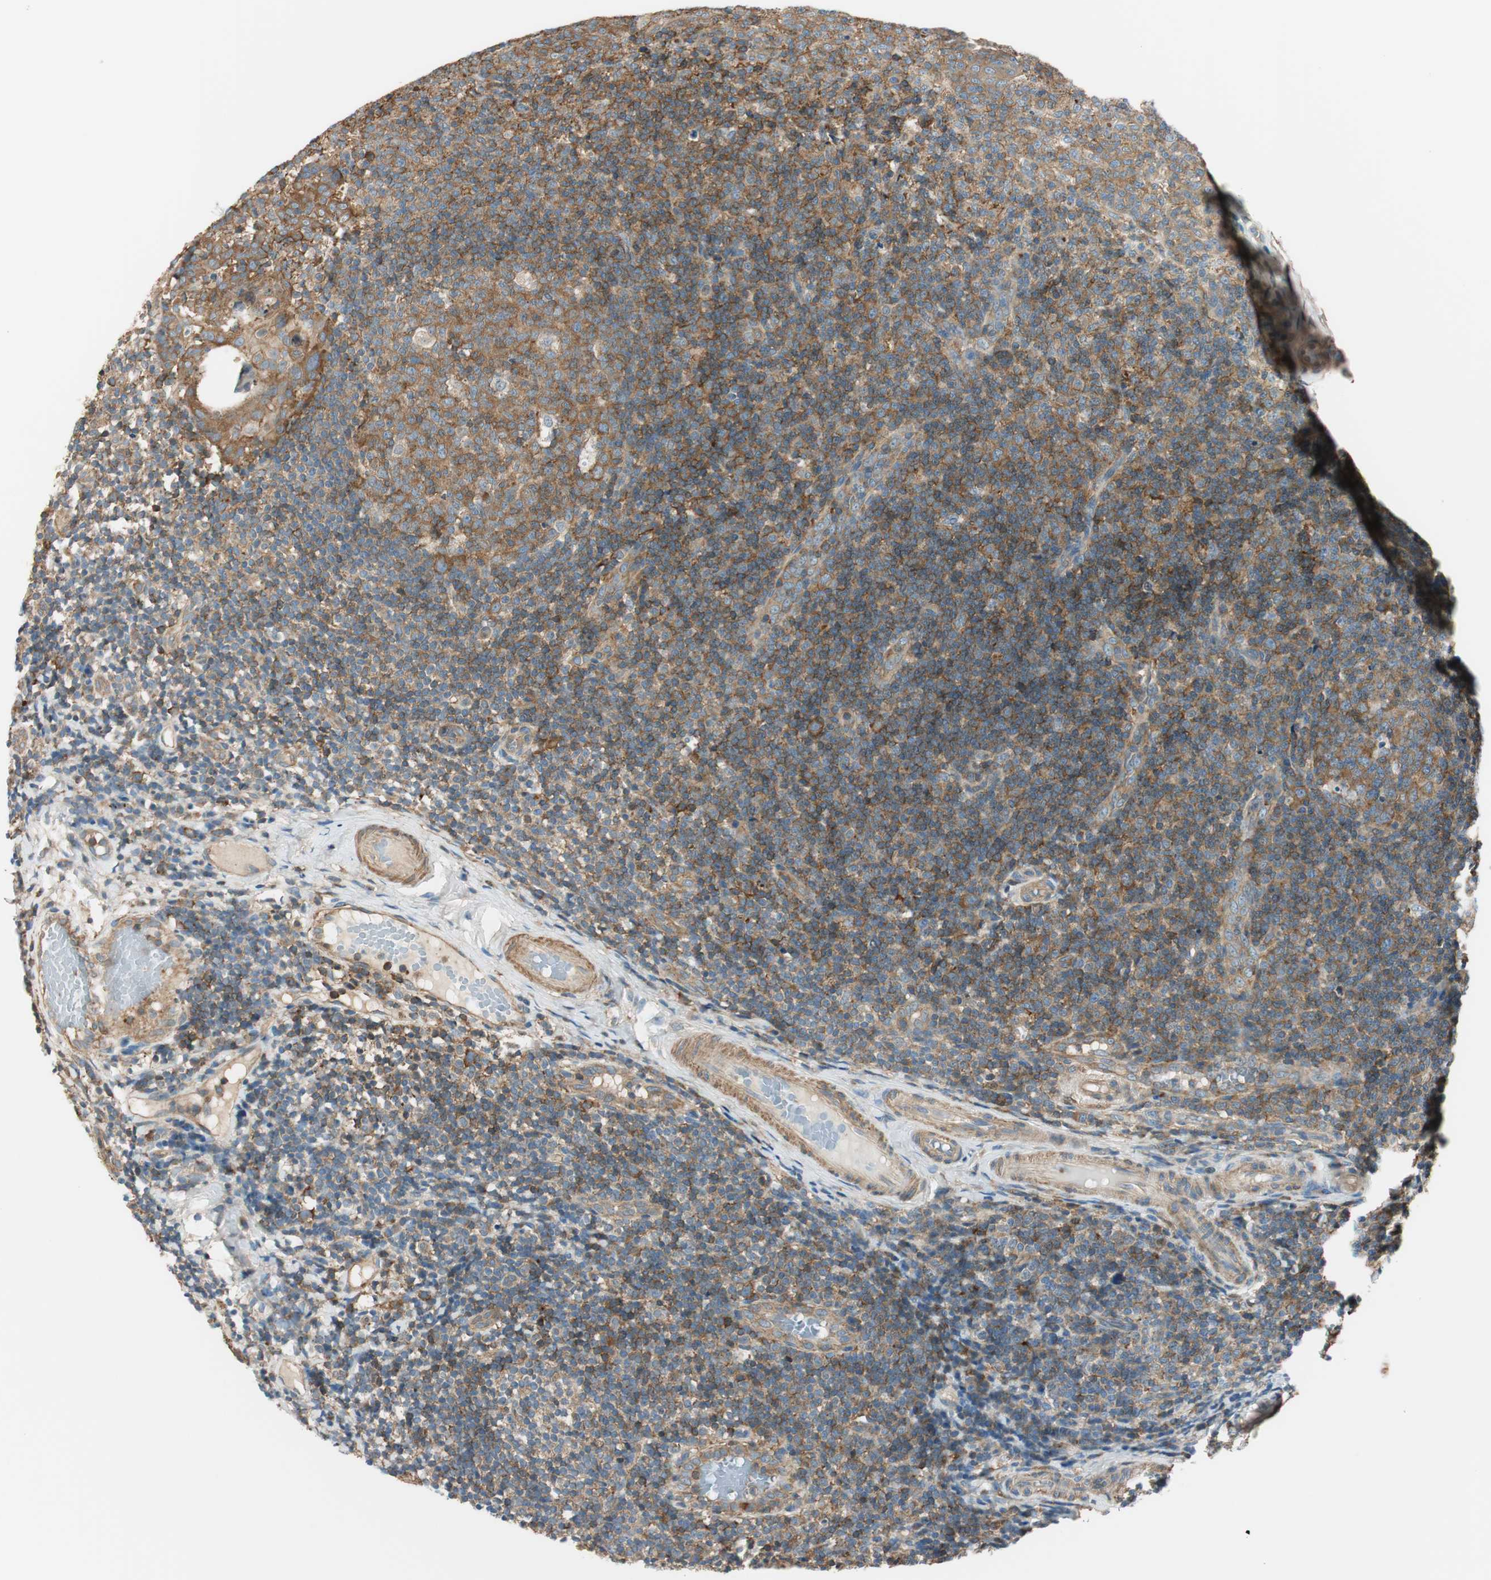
{"staining": {"intensity": "strong", "quantity": ">75%", "location": "cytoplasmic/membranous"}, "tissue": "tonsil", "cell_type": "Germinal center cells", "image_type": "normal", "snomed": [{"axis": "morphology", "description": "Normal tissue, NOS"}, {"axis": "topography", "description": "Tonsil"}], "caption": "Protein analysis of normal tonsil displays strong cytoplasmic/membranous staining in about >75% of germinal center cells. (DAB (3,3'-diaminobenzidine) IHC with brightfield microscopy, high magnification).", "gene": "PI4K2B", "patient": {"sex": "female", "age": 19}}